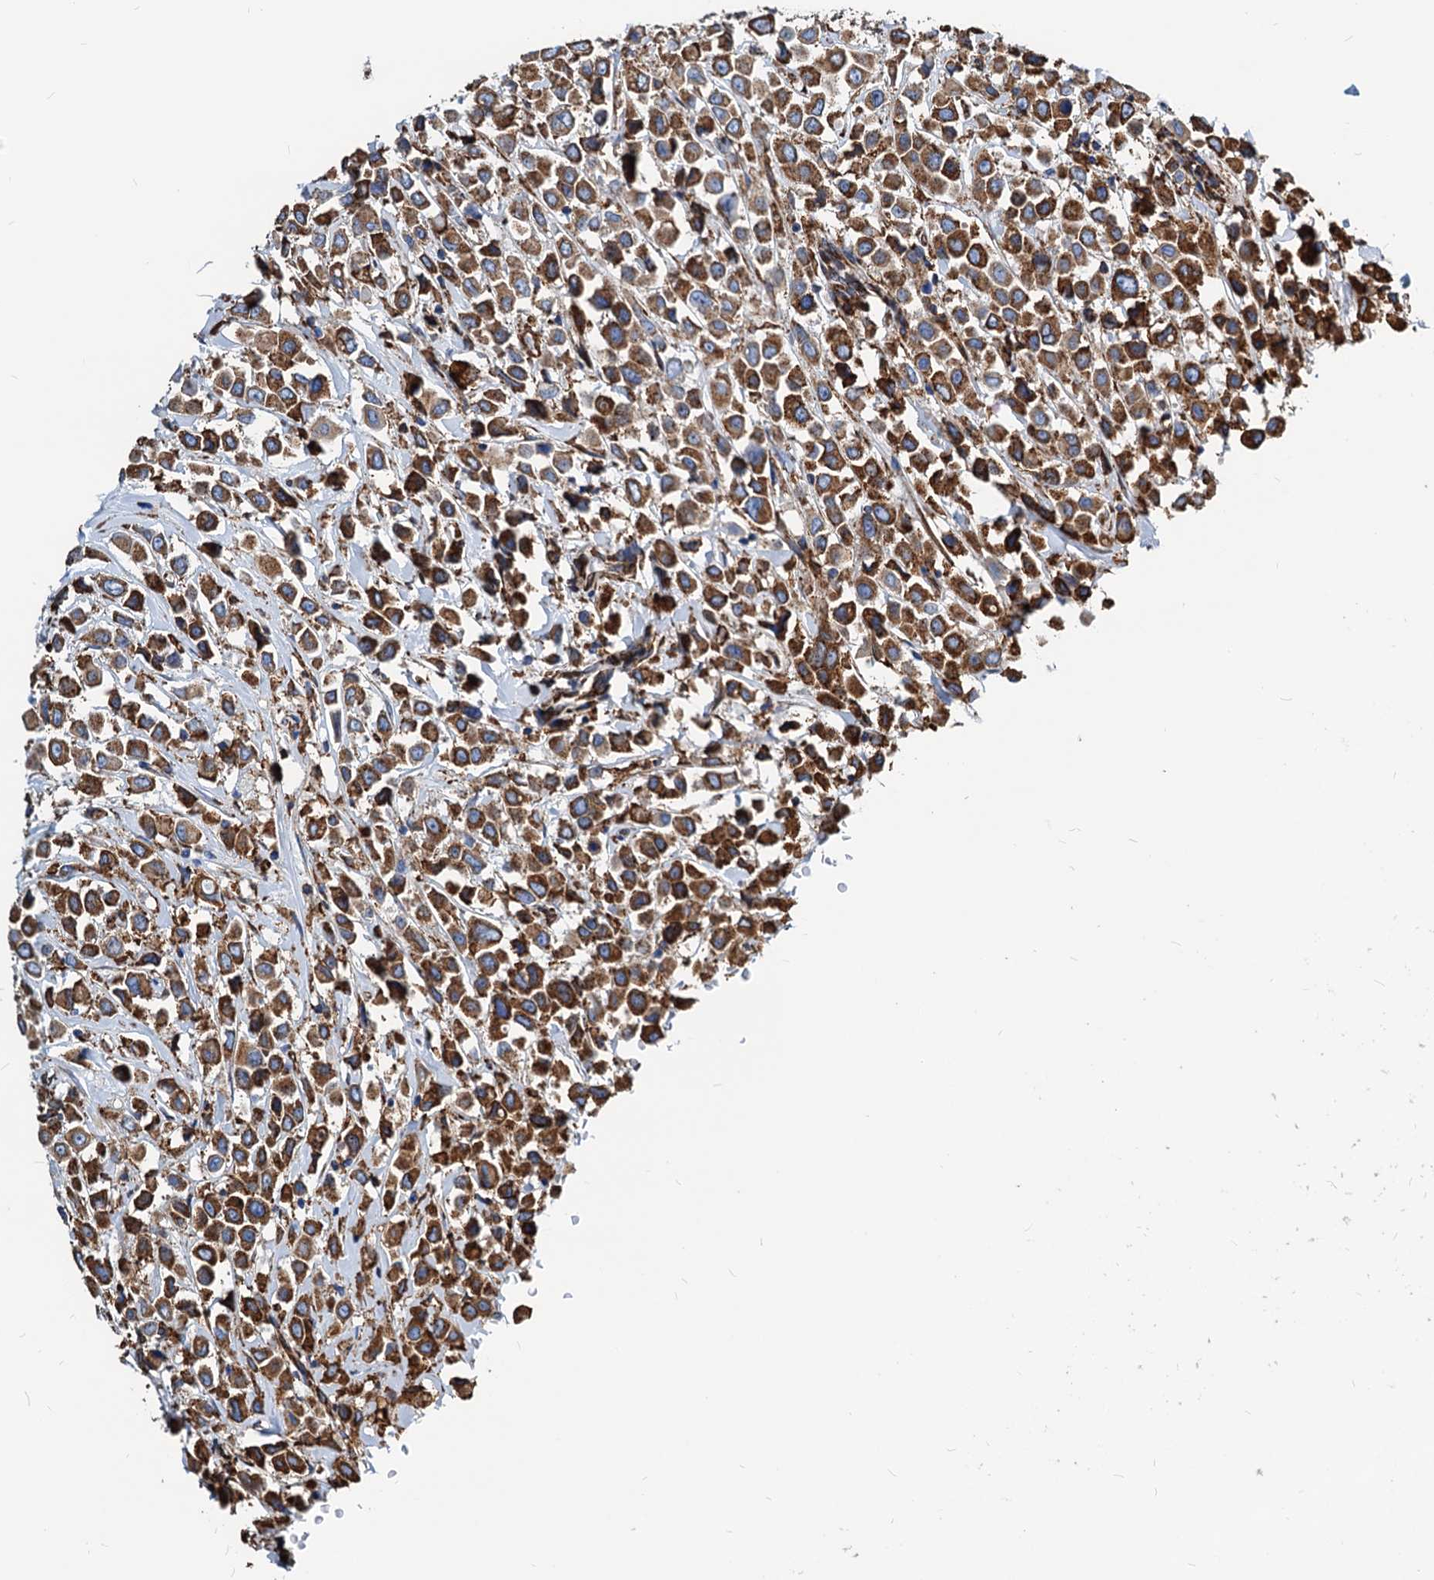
{"staining": {"intensity": "moderate", "quantity": ">75%", "location": "cytoplasmic/membranous"}, "tissue": "breast cancer", "cell_type": "Tumor cells", "image_type": "cancer", "snomed": [{"axis": "morphology", "description": "Duct carcinoma"}, {"axis": "topography", "description": "Breast"}], "caption": "Immunohistochemistry staining of breast cancer, which reveals medium levels of moderate cytoplasmic/membranous staining in approximately >75% of tumor cells indicating moderate cytoplasmic/membranous protein expression. The staining was performed using DAB (brown) for protein detection and nuclei were counterstained in hematoxylin (blue).", "gene": "HSPA5", "patient": {"sex": "female", "age": 61}}